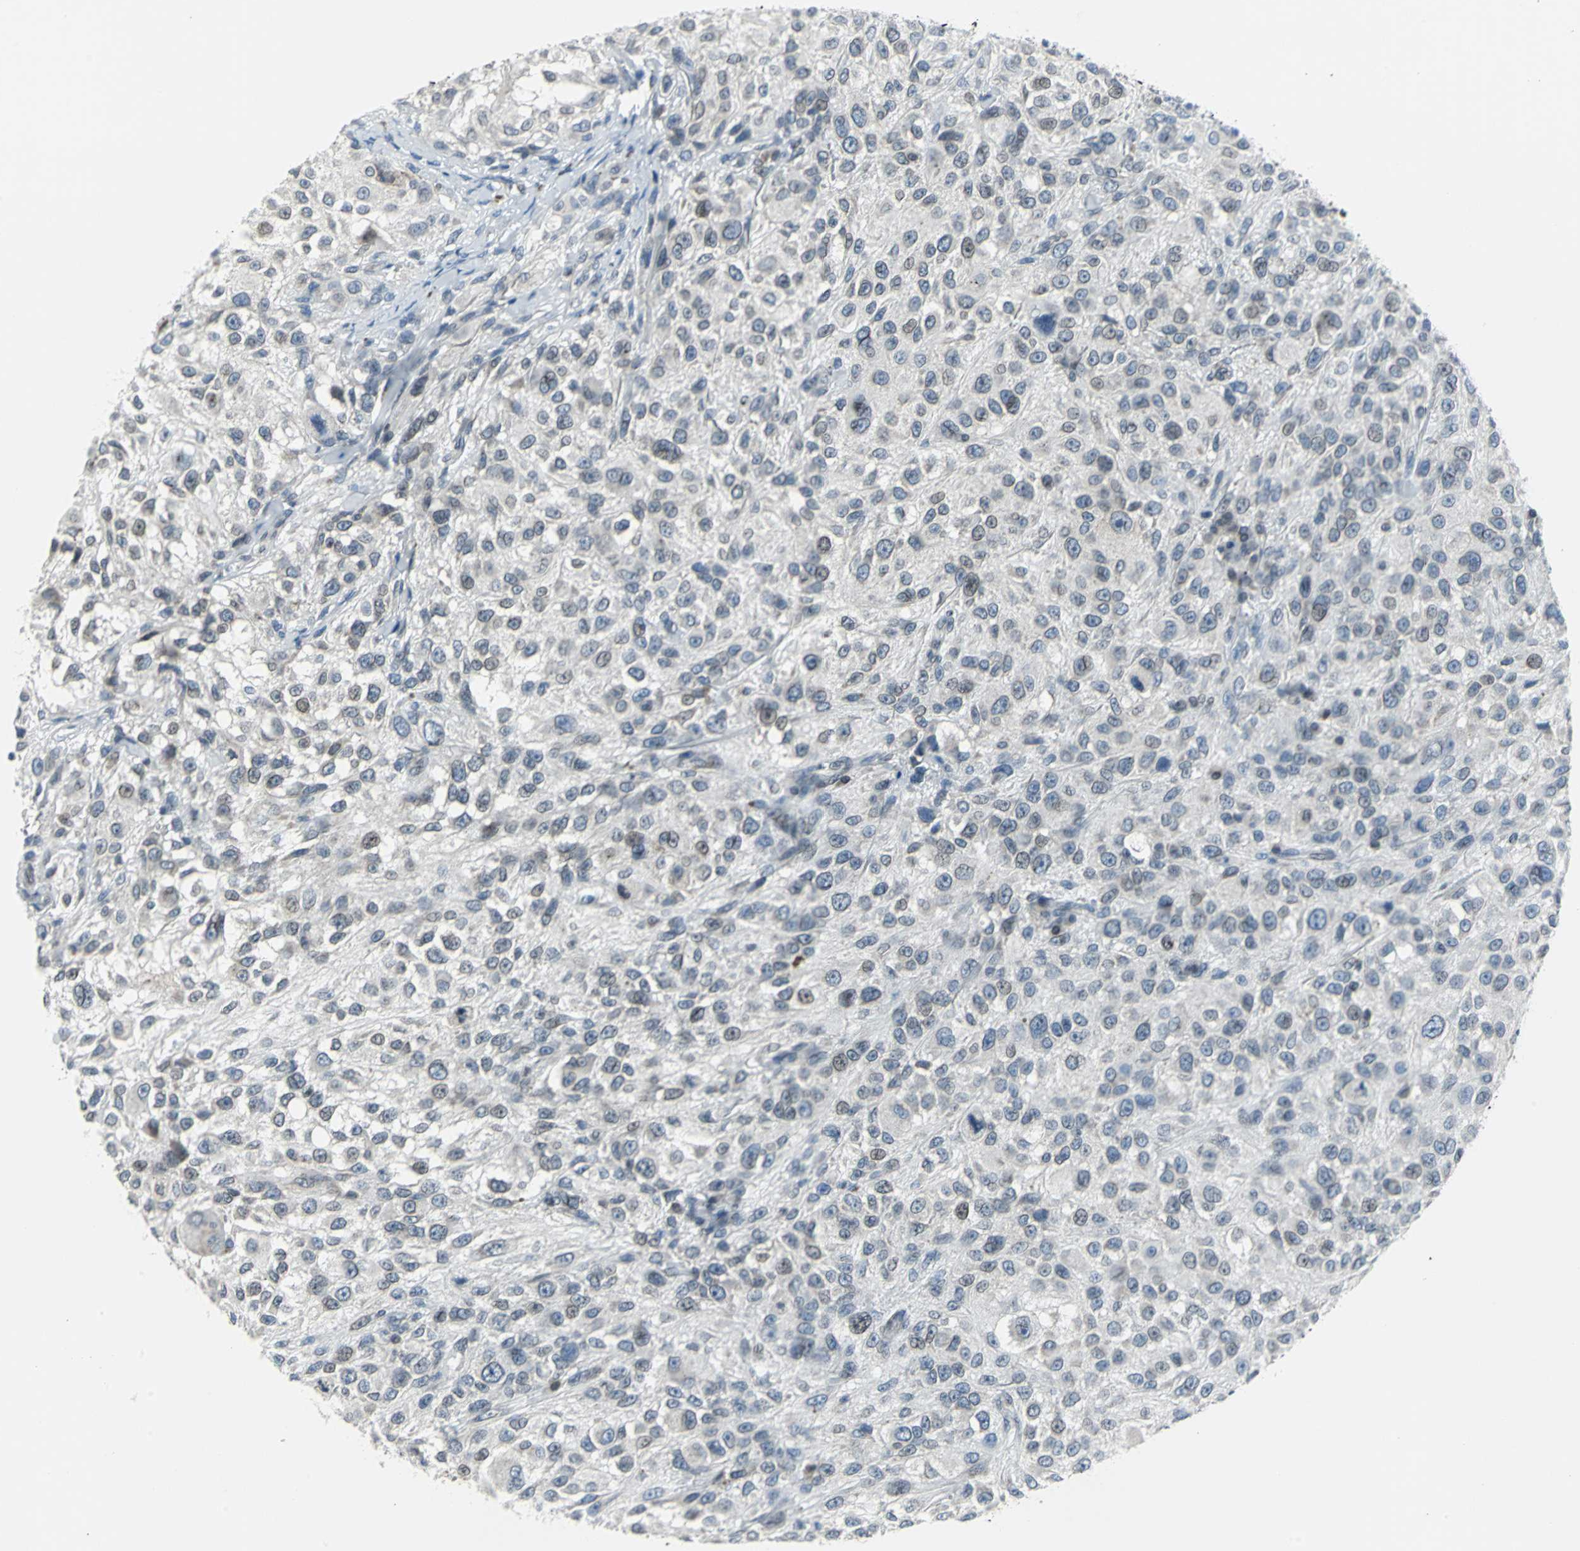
{"staining": {"intensity": "weak", "quantity": "<25%", "location": "cytoplasmic/membranous,nuclear"}, "tissue": "melanoma", "cell_type": "Tumor cells", "image_type": "cancer", "snomed": [{"axis": "morphology", "description": "Necrosis, NOS"}, {"axis": "morphology", "description": "Malignant melanoma, NOS"}, {"axis": "topography", "description": "Skin"}], "caption": "An image of human melanoma is negative for staining in tumor cells.", "gene": "SNUPN", "patient": {"sex": "female", "age": 87}}